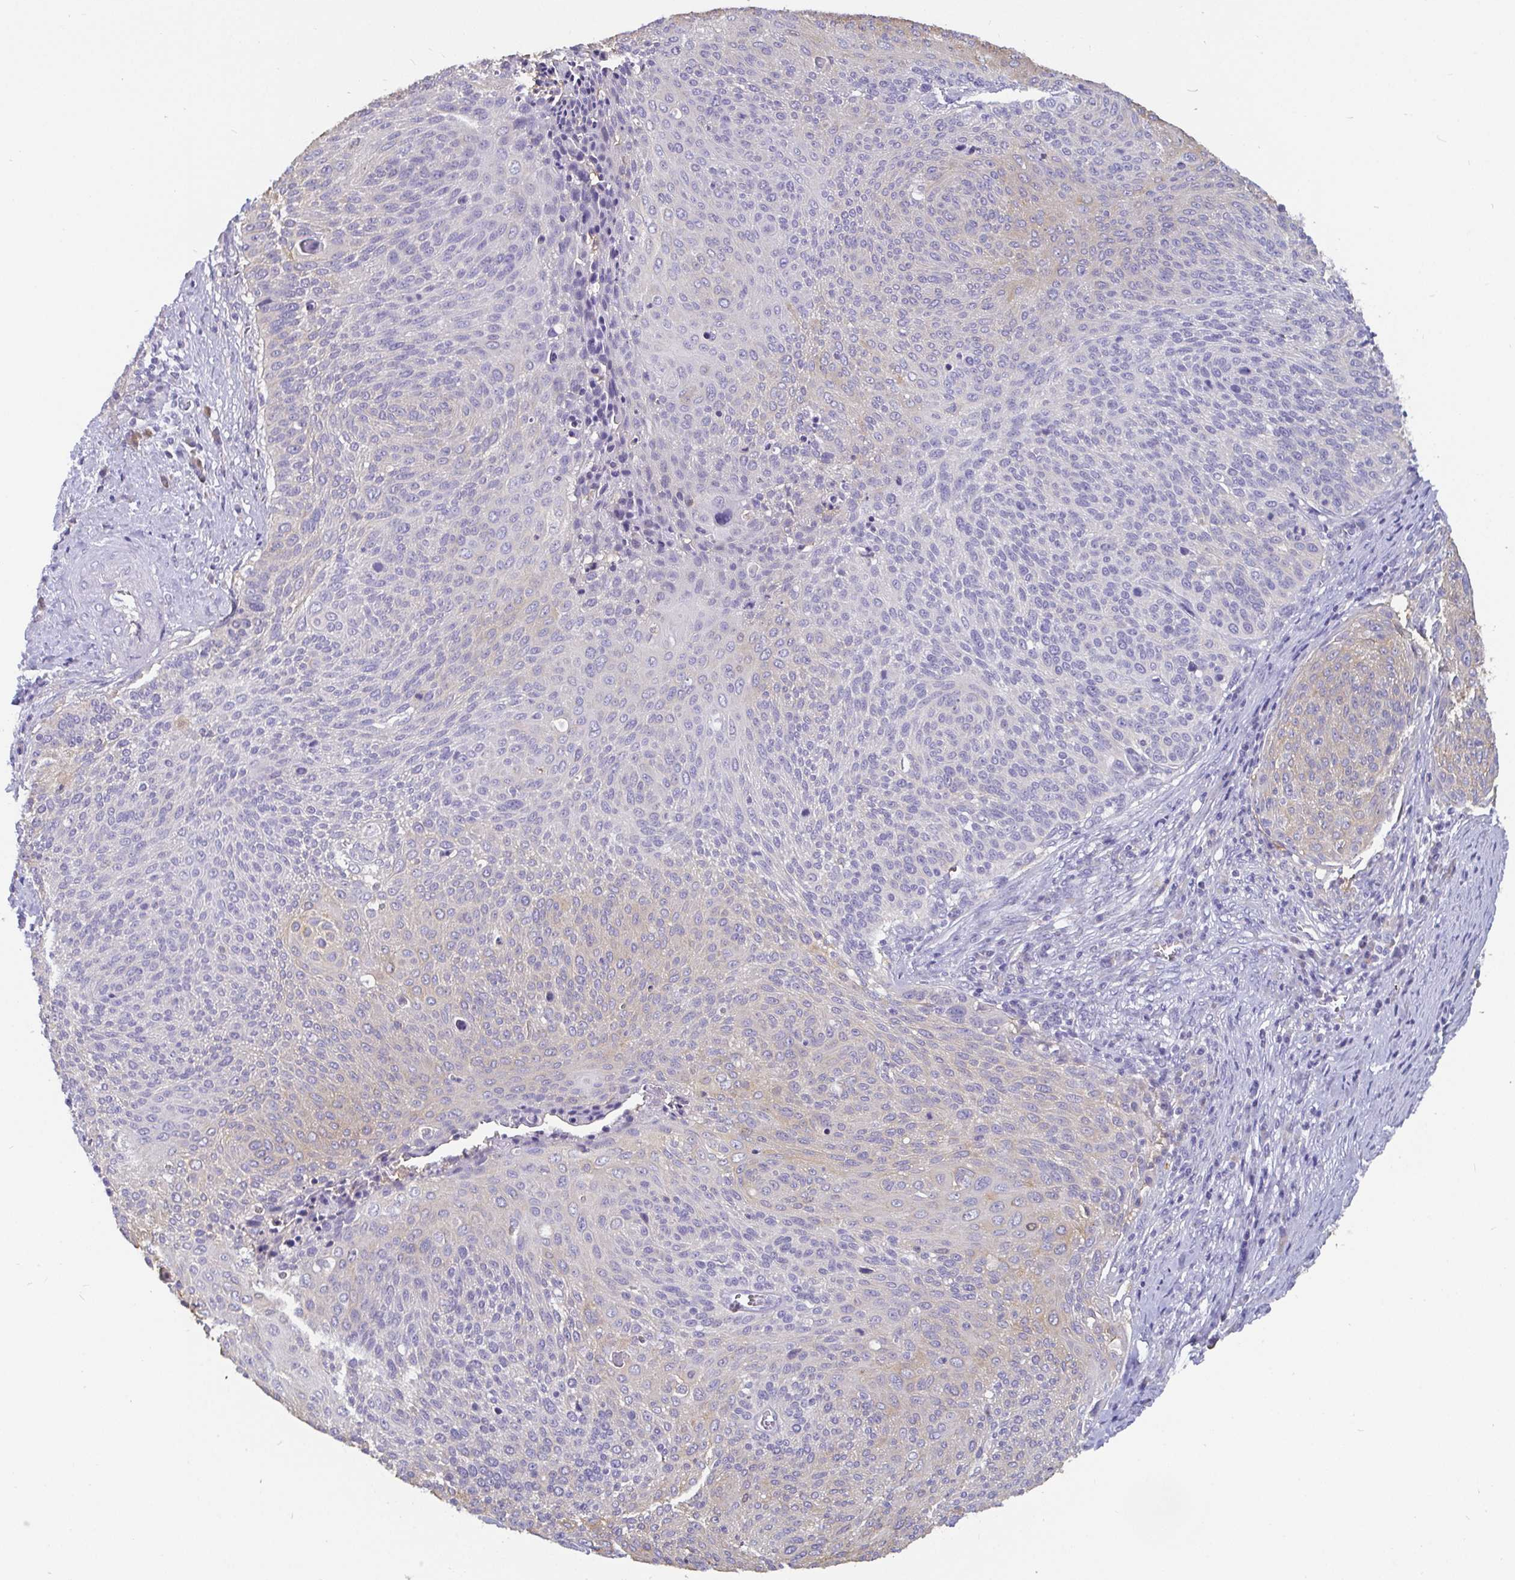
{"staining": {"intensity": "weak", "quantity": "<25%", "location": "cytoplasmic/membranous"}, "tissue": "cervical cancer", "cell_type": "Tumor cells", "image_type": "cancer", "snomed": [{"axis": "morphology", "description": "Squamous cell carcinoma, NOS"}, {"axis": "topography", "description": "Cervix"}], "caption": "Cervical cancer was stained to show a protein in brown. There is no significant staining in tumor cells.", "gene": "ADAMTS6", "patient": {"sex": "female", "age": 31}}